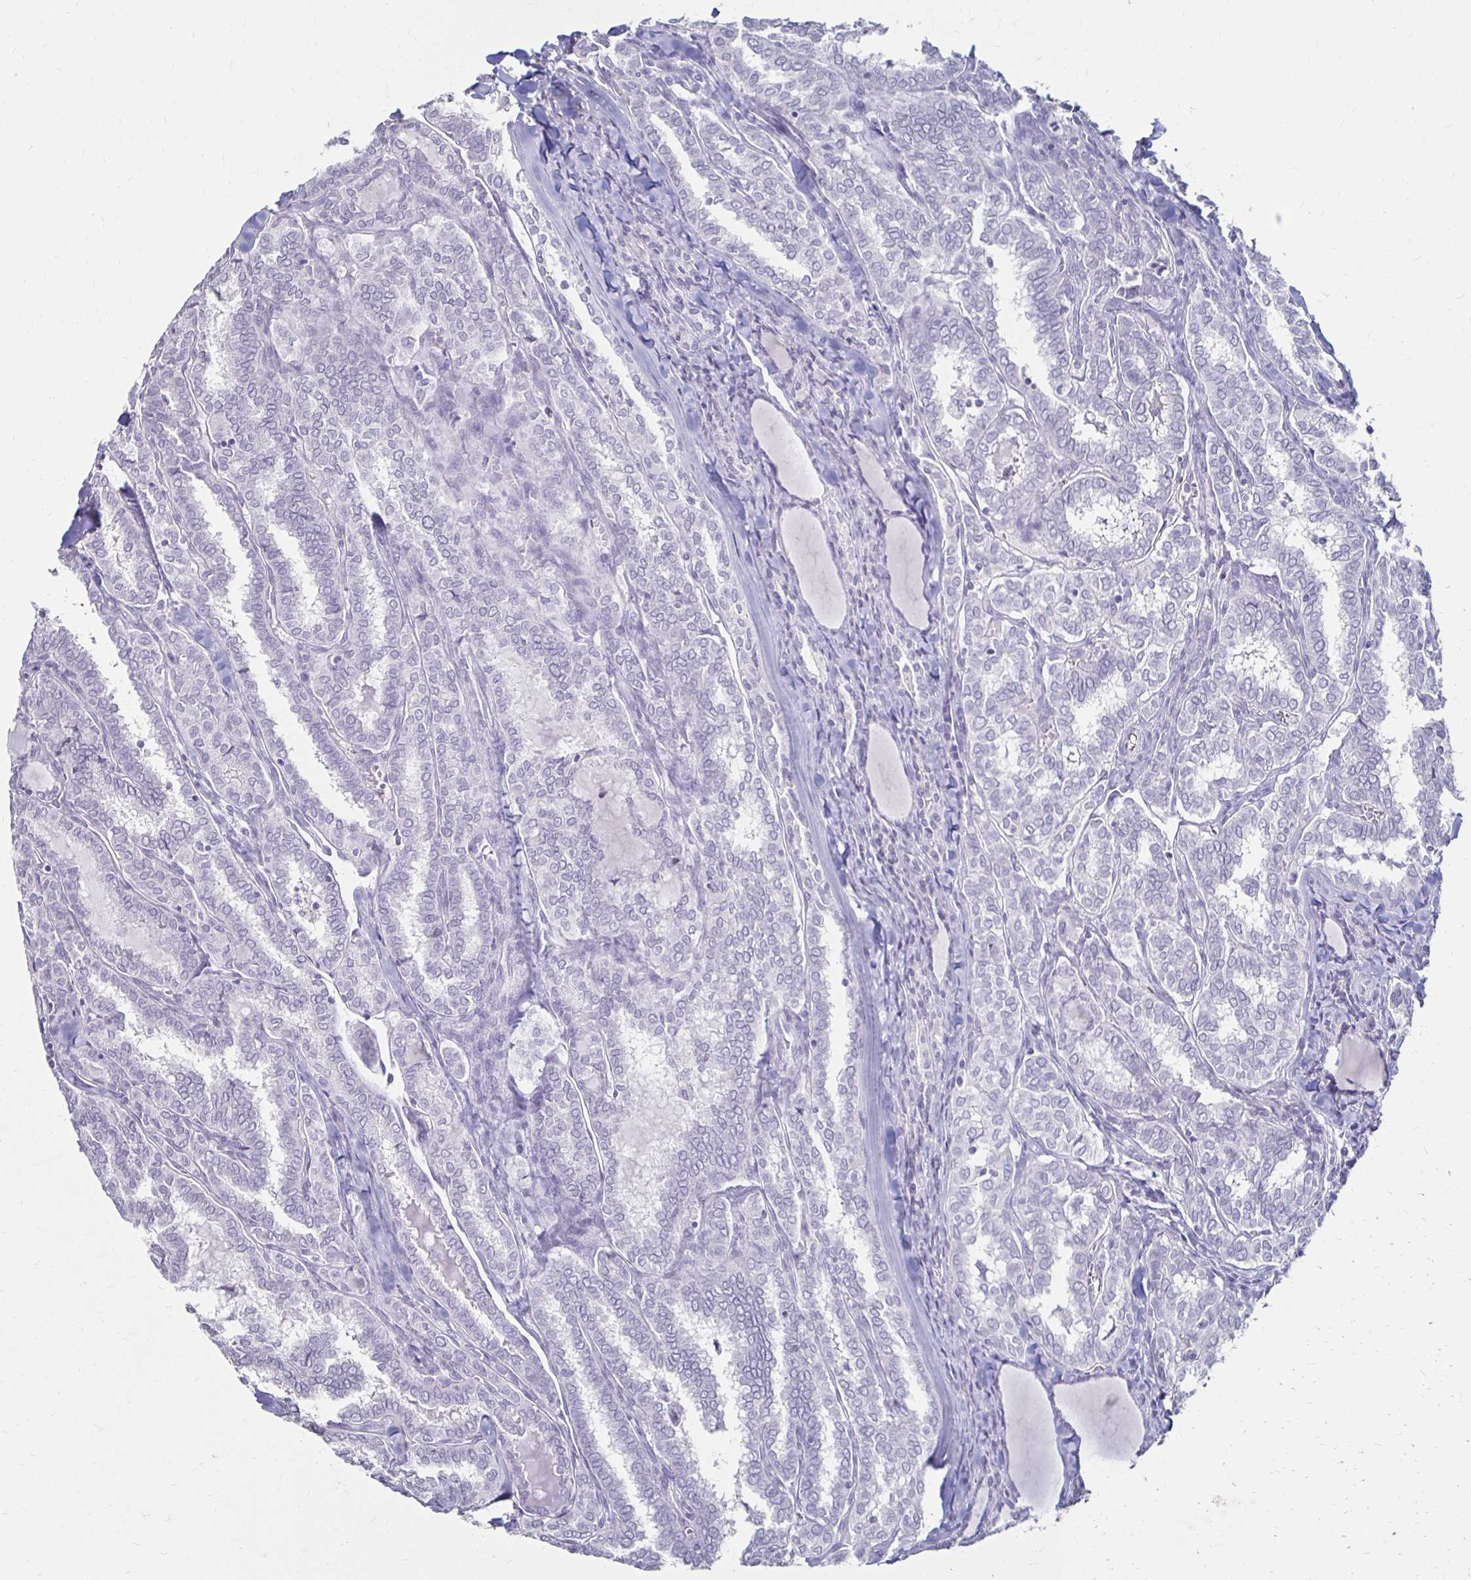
{"staining": {"intensity": "negative", "quantity": "none", "location": "none"}, "tissue": "thyroid cancer", "cell_type": "Tumor cells", "image_type": "cancer", "snomed": [{"axis": "morphology", "description": "Papillary adenocarcinoma, NOS"}, {"axis": "topography", "description": "Thyroid gland"}], "caption": "Papillary adenocarcinoma (thyroid) was stained to show a protein in brown. There is no significant expression in tumor cells.", "gene": "TOMM34", "patient": {"sex": "female", "age": 30}}